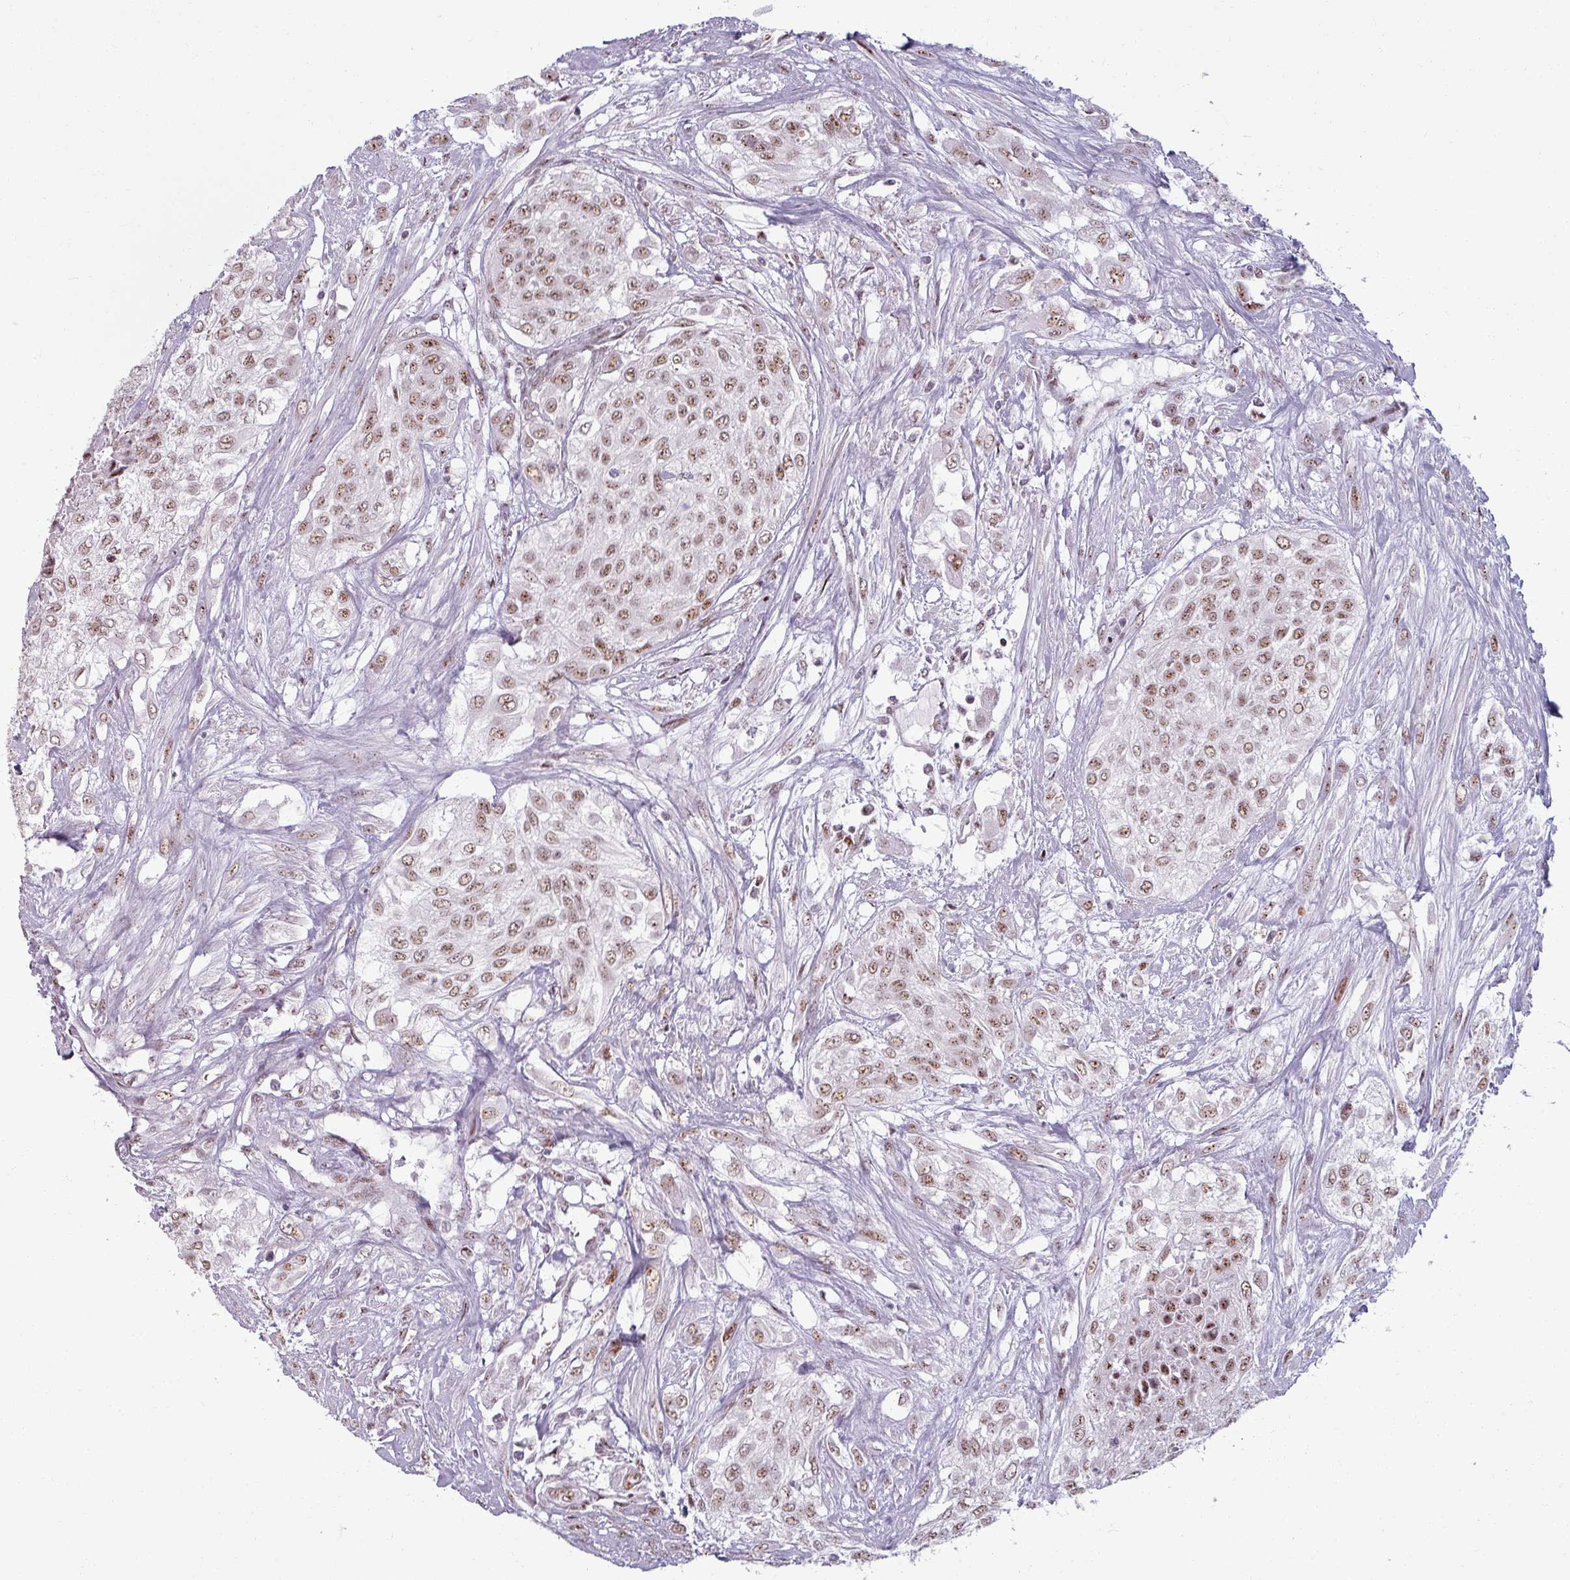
{"staining": {"intensity": "moderate", "quantity": ">75%", "location": "nuclear"}, "tissue": "urothelial cancer", "cell_type": "Tumor cells", "image_type": "cancer", "snomed": [{"axis": "morphology", "description": "Urothelial carcinoma, High grade"}, {"axis": "topography", "description": "Urinary bladder"}], "caption": "A medium amount of moderate nuclear expression is appreciated in about >75% of tumor cells in urothelial cancer tissue.", "gene": "NCOR1", "patient": {"sex": "male", "age": 67}}